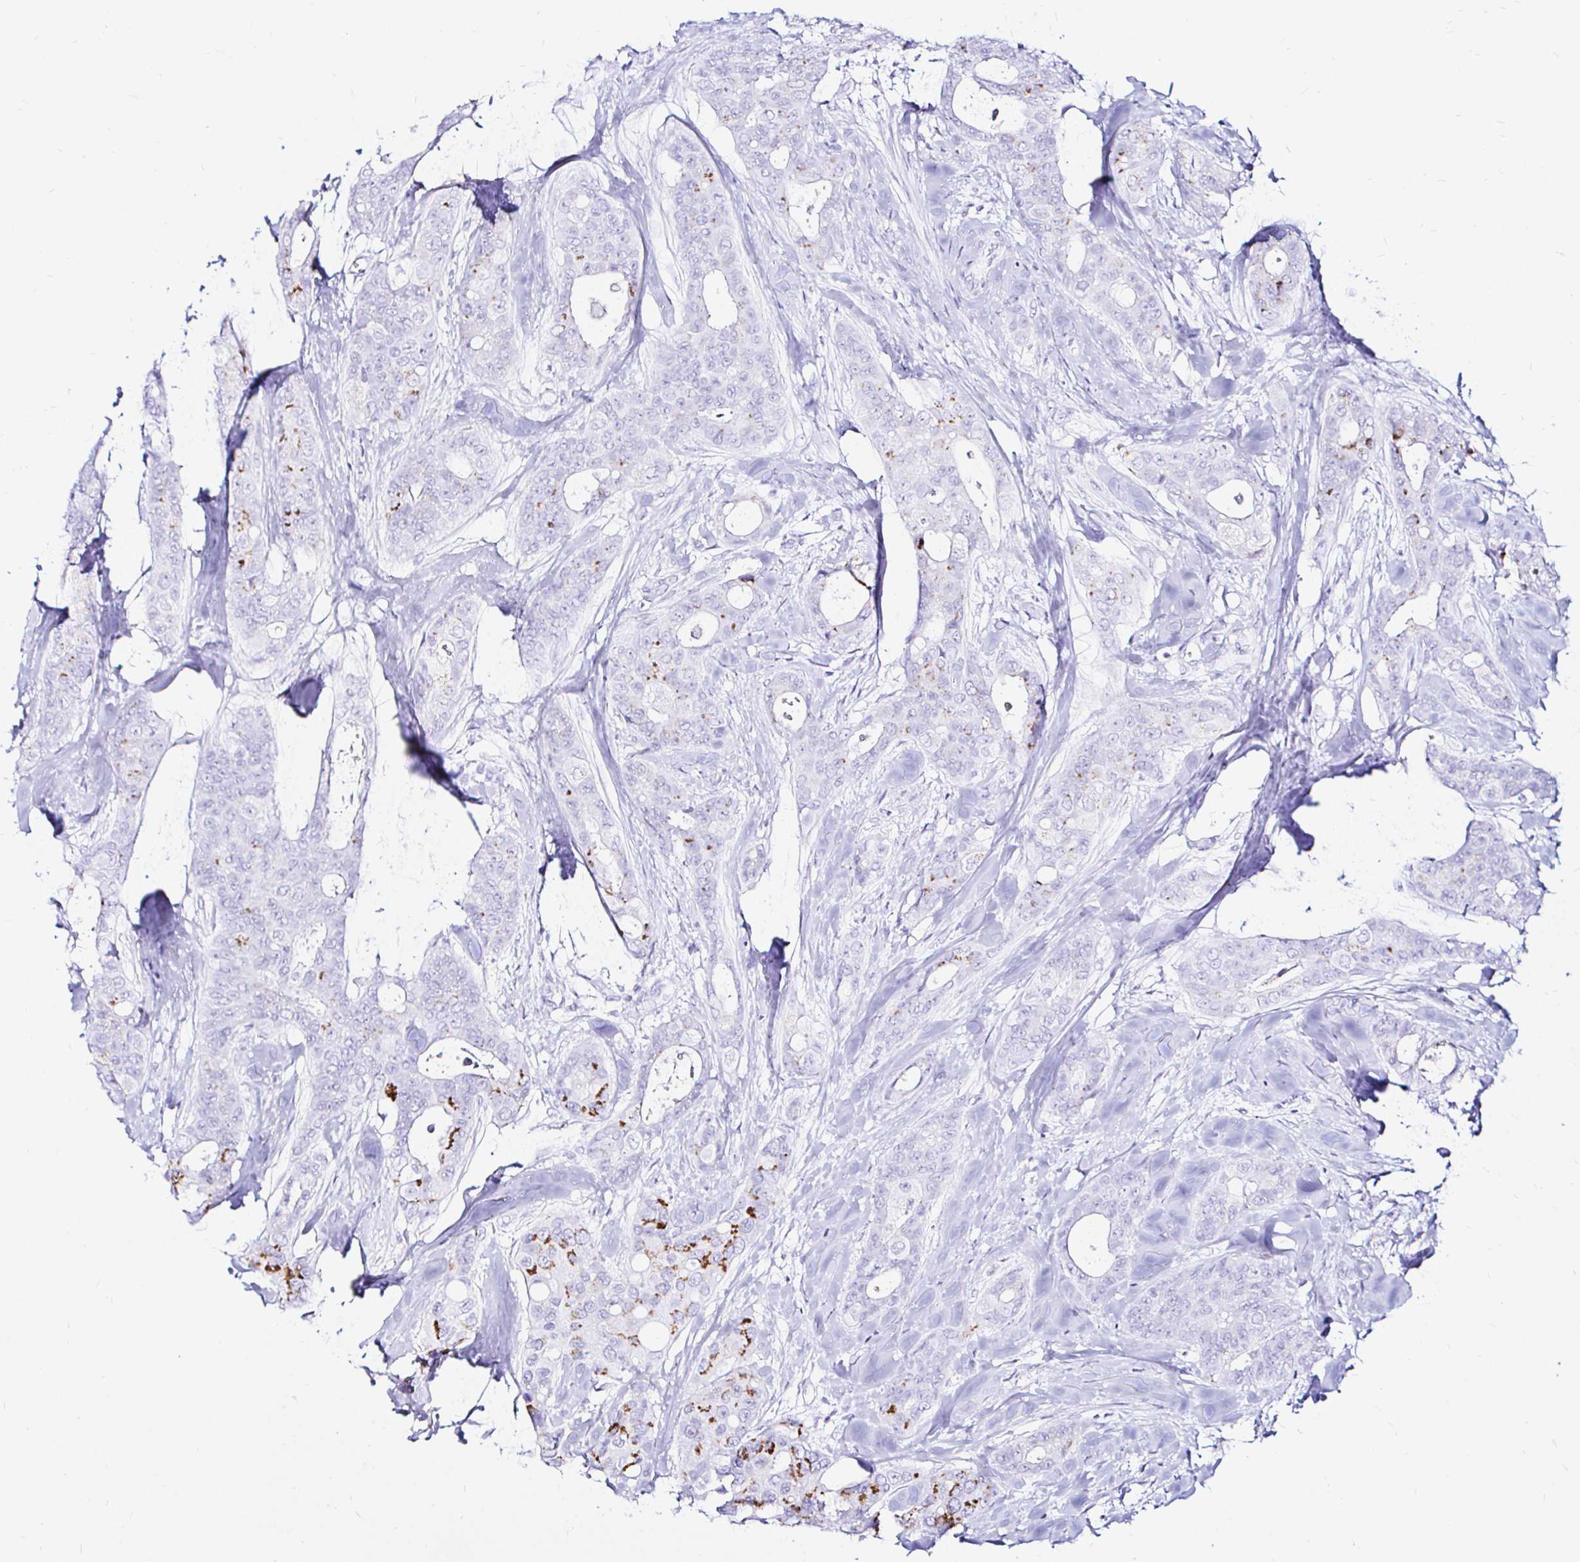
{"staining": {"intensity": "strong", "quantity": "<25%", "location": "cytoplasmic/membranous"}, "tissue": "breast cancer", "cell_type": "Tumor cells", "image_type": "cancer", "snomed": [{"axis": "morphology", "description": "Duct carcinoma"}, {"axis": "topography", "description": "Breast"}], "caption": "A brown stain labels strong cytoplasmic/membranous expression of a protein in human breast cancer (invasive ductal carcinoma) tumor cells.", "gene": "ZNF432", "patient": {"sex": "female", "age": 45}}